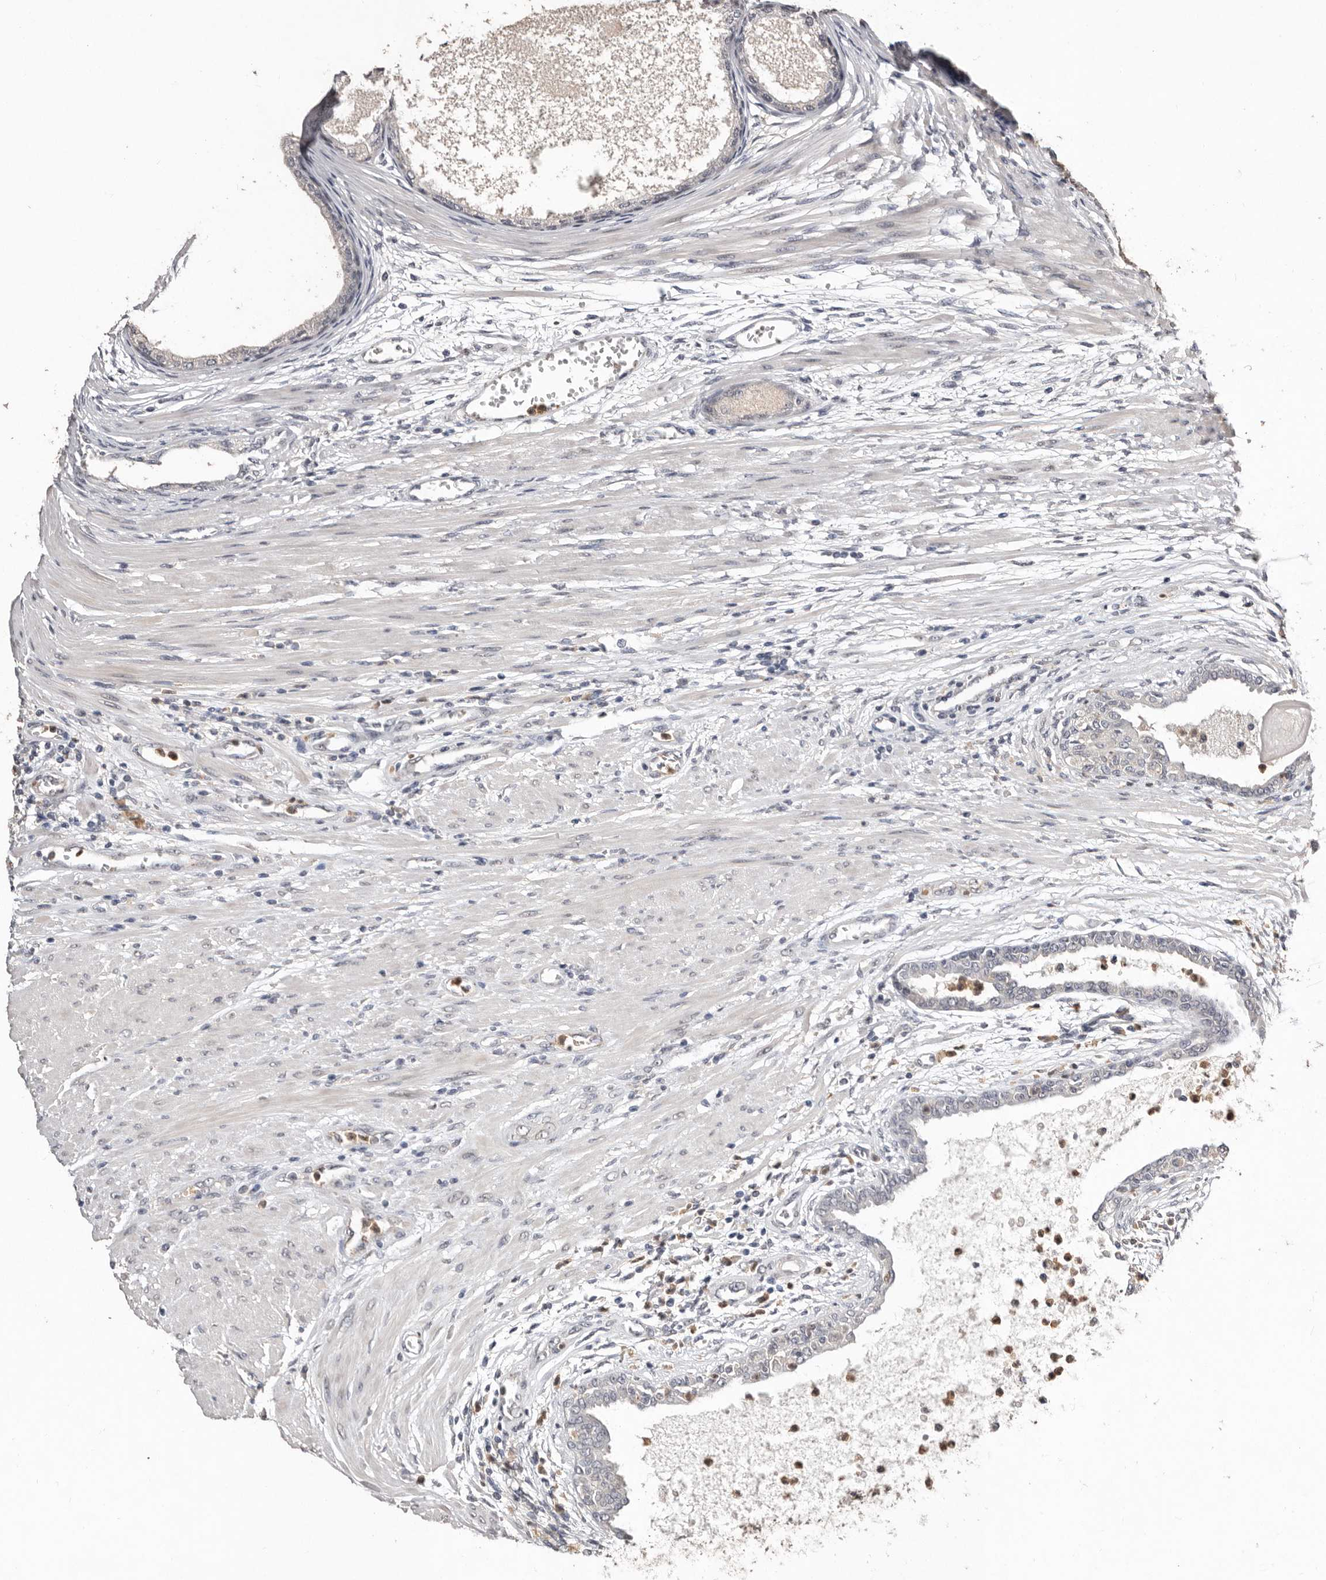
{"staining": {"intensity": "negative", "quantity": "none", "location": "none"}, "tissue": "prostate cancer", "cell_type": "Tumor cells", "image_type": "cancer", "snomed": [{"axis": "morphology", "description": "Normal tissue, NOS"}, {"axis": "morphology", "description": "Adenocarcinoma, Low grade"}, {"axis": "topography", "description": "Prostate"}, {"axis": "topography", "description": "Peripheral nerve tissue"}], "caption": "Immunohistochemistry (IHC) micrograph of neoplastic tissue: prostate low-grade adenocarcinoma stained with DAB demonstrates no significant protein staining in tumor cells. The staining is performed using DAB (3,3'-diaminobenzidine) brown chromogen with nuclei counter-stained in using hematoxylin.", "gene": "SULT1E1", "patient": {"sex": "male", "age": 71}}